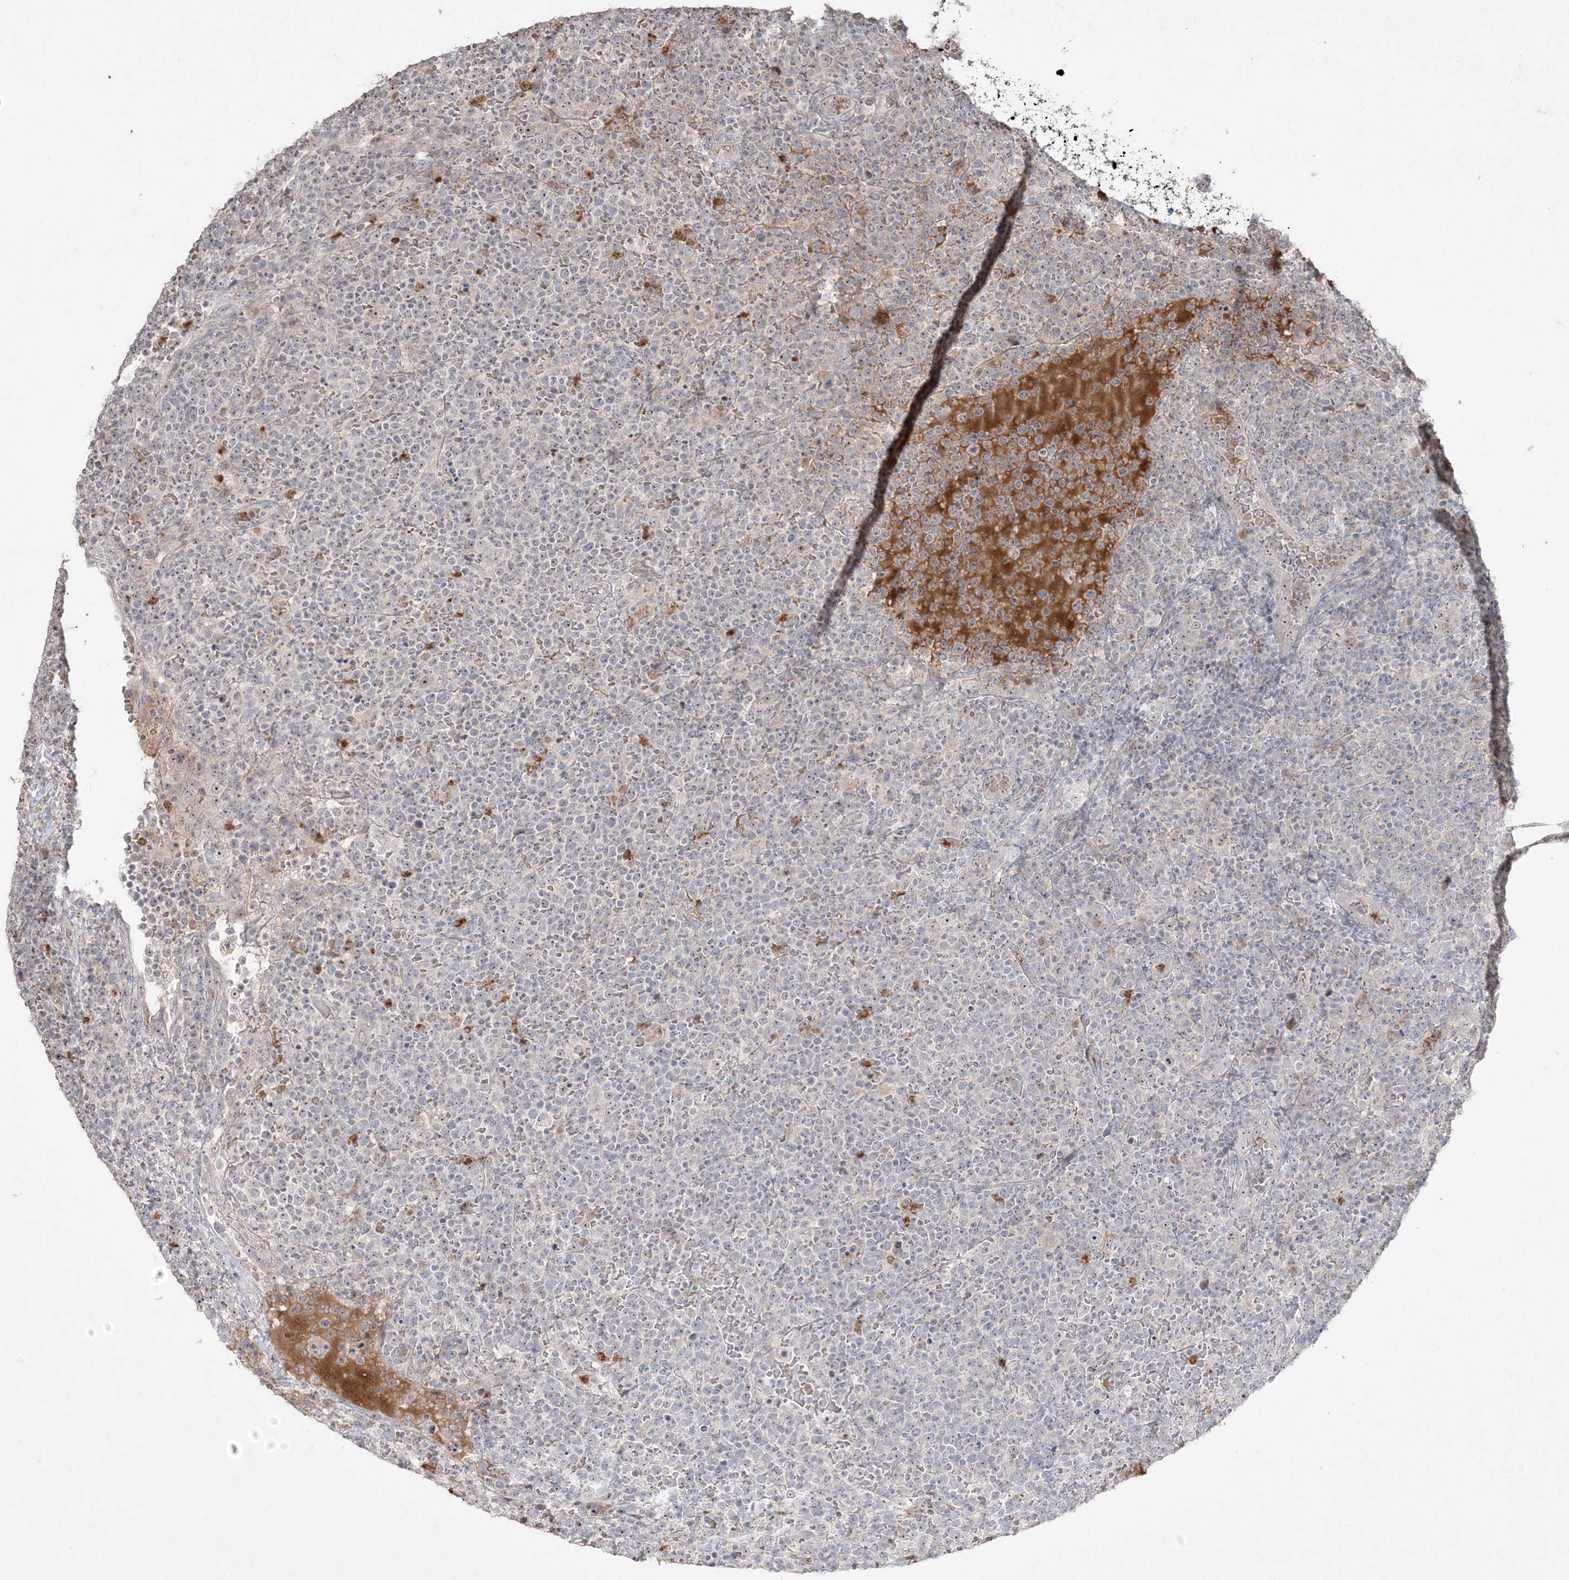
{"staining": {"intensity": "weak", "quantity": "<25%", "location": "nuclear"}, "tissue": "lymphoma", "cell_type": "Tumor cells", "image_type": "cancer", "snomed": [{"axis": "morphology", "description": "Malignant lymphoma, non-Hodgkin's type, High grade"}, {"axis": "topography", "description": "Lymph node"}], "caption": "Image shows no significant protein positivity in tumor cells of malignant lymphoma, non-Hodgkin's type (high-grade).", "gene": "NOP16", "patient": {"sex": "male", "age": 61}}